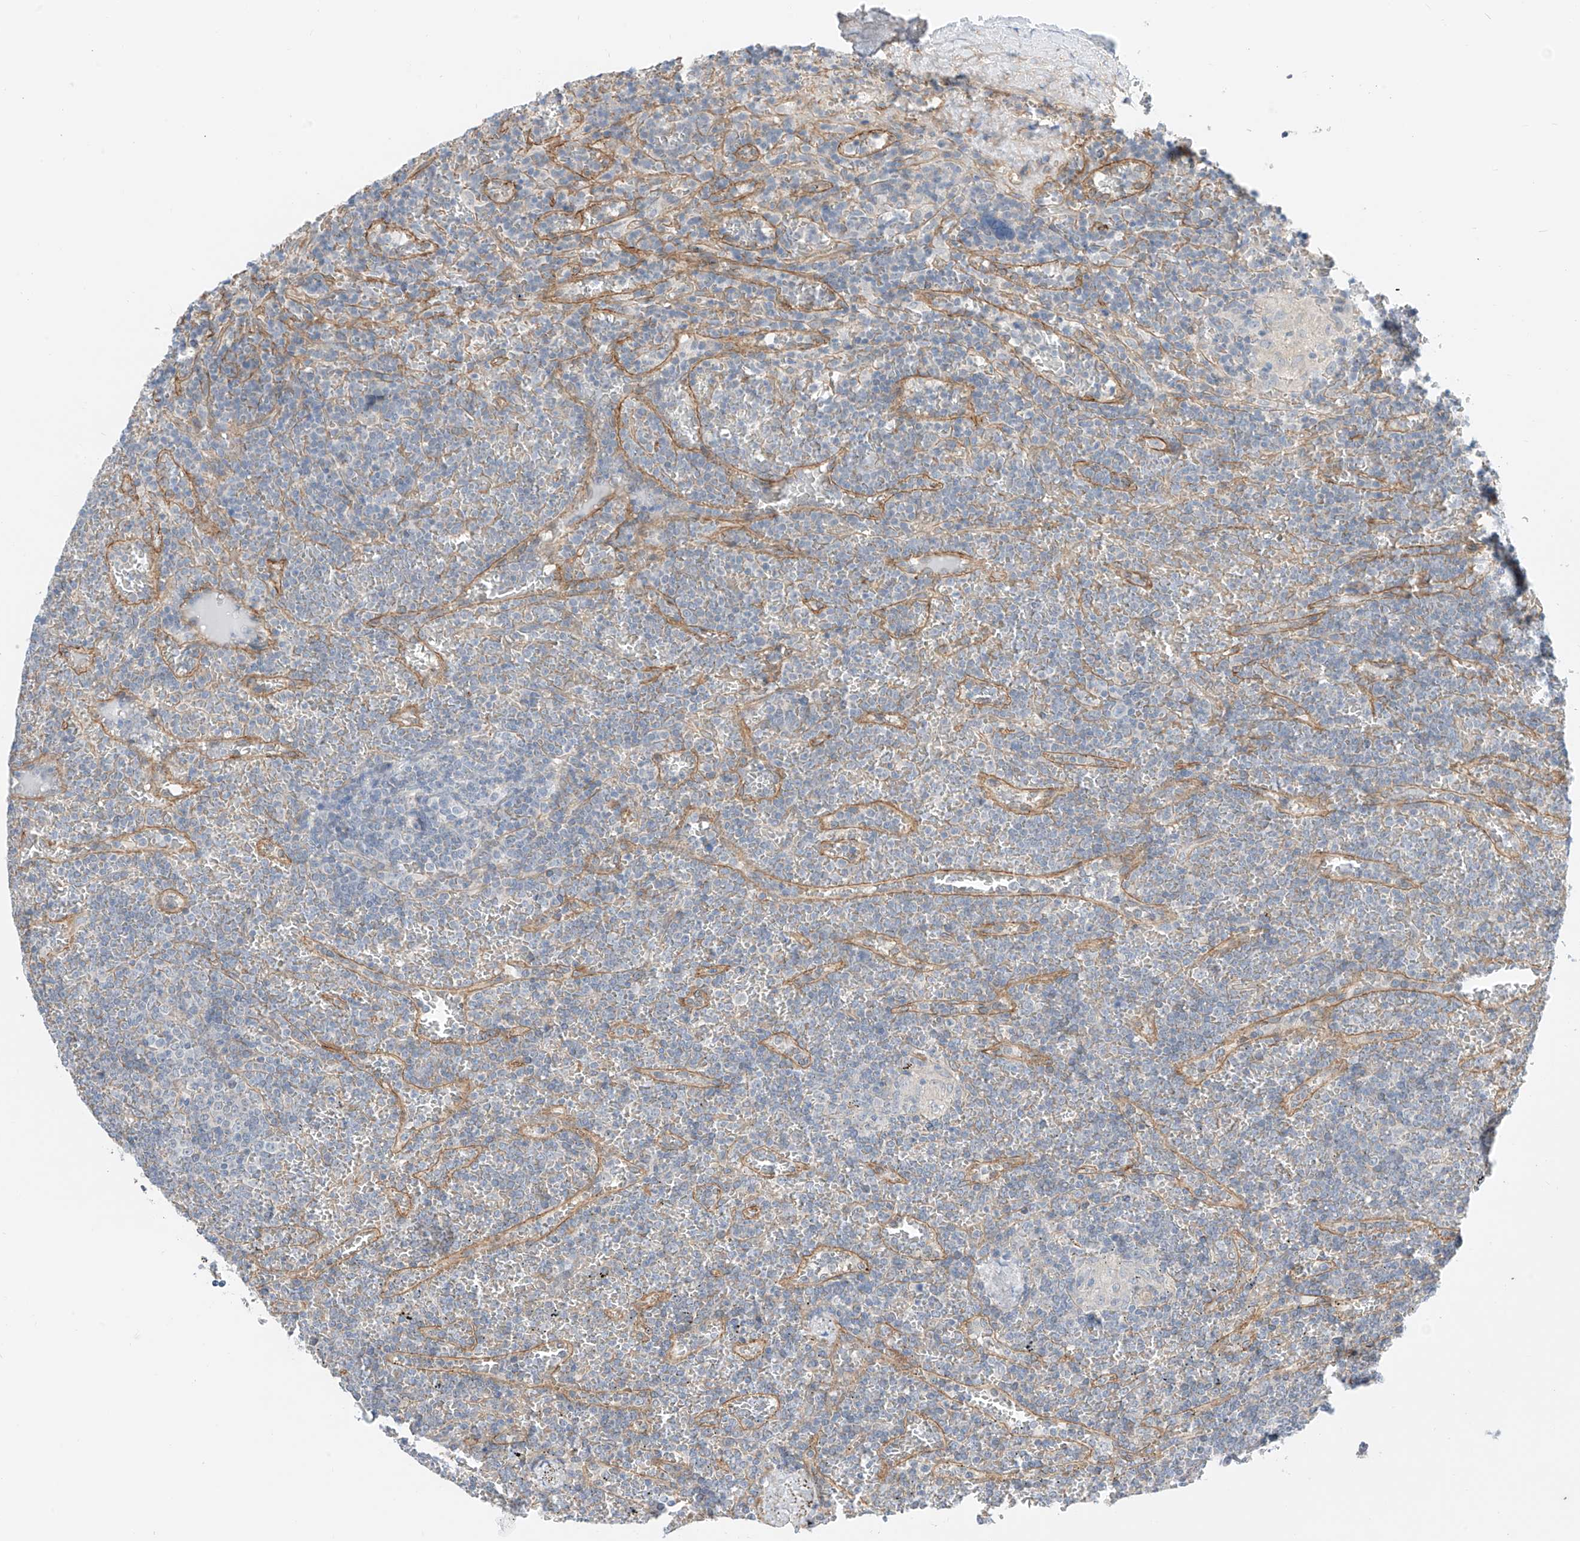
{"staining": {"intensity": "negative", "quantity": "none", "location": "none"}, "tissue": "lymphoma", "cell_type": "Tumor cells", "image_type": "cancer", "snomed": [{"axis": "morphology", "description": "Malignant lymphoma, non-Hodgkin's type, Low grade"}, {"axis": "topography", "description": "Spleen"}], "caption": "Malignant lymphoma, non-Hodgkin's type (low-grade) was stained to show a protein in brown. There is no significant positivity in tumor cells.", "gene": "ABLIM2", "patient": {"sex": "female", "age": 19}}